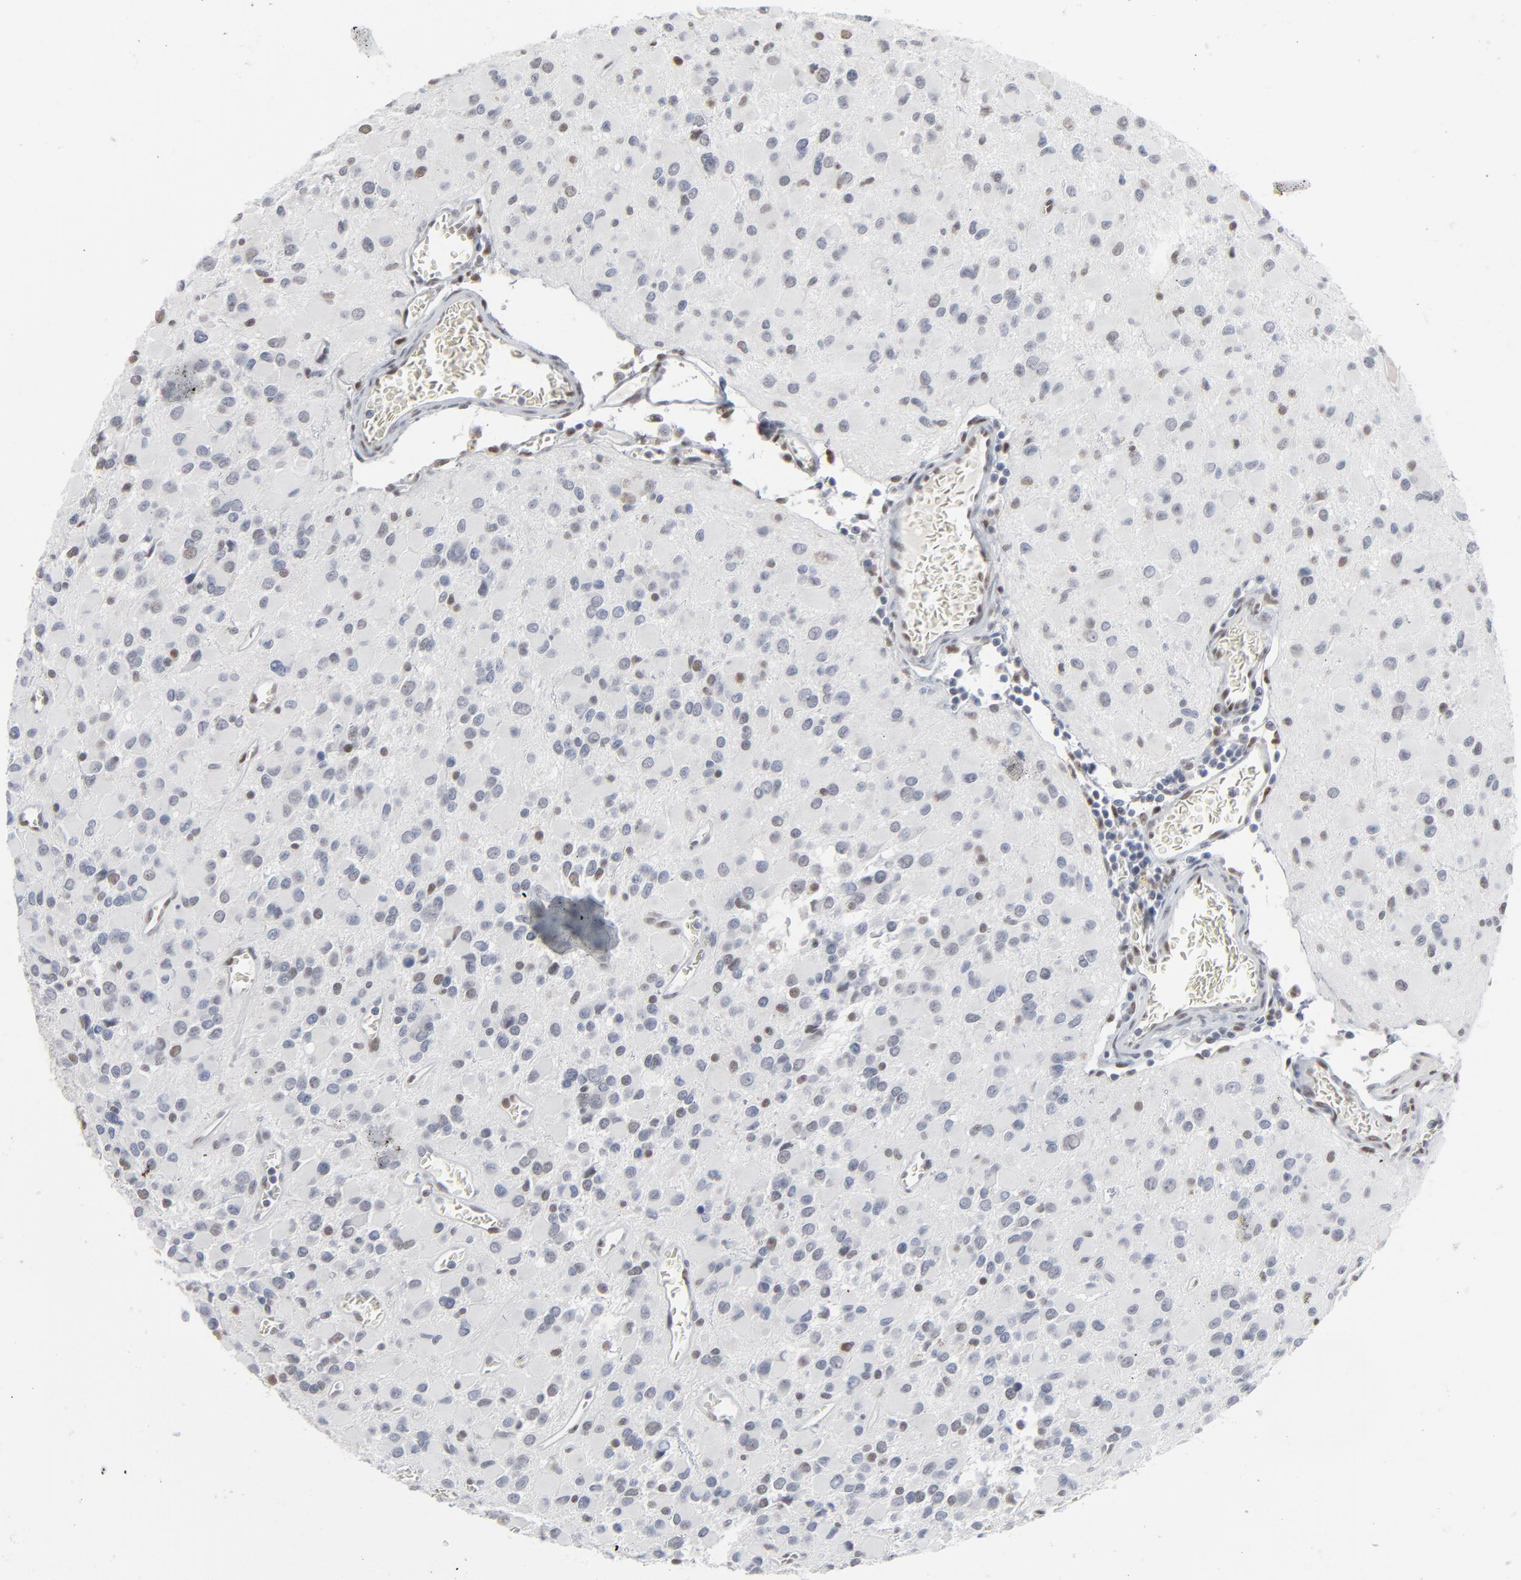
{"staining": {"intensity": "weak", "quantity": "<25%", "location": "nuclear"}, "tissue": "glioma", "cell_type": "Tumor cells", "image_type": "cancer", "snomed": [{"axis": "morphology", "description": "Glioma, malignant, Low grade"}, {"axis": "topography", "description": "Brain"}], "caption": "This histopathology image is of malignant glioma (low-grade) stained with IHC to label a protein in brown with the nuclei are counter-stained blue. There is no staining in tumor cells. (DAB immunohistochemistry visualized using brightfield microscopy, high magnification).", "gene": "ATF7", "patient": {"sex": "male", "age": 42}}